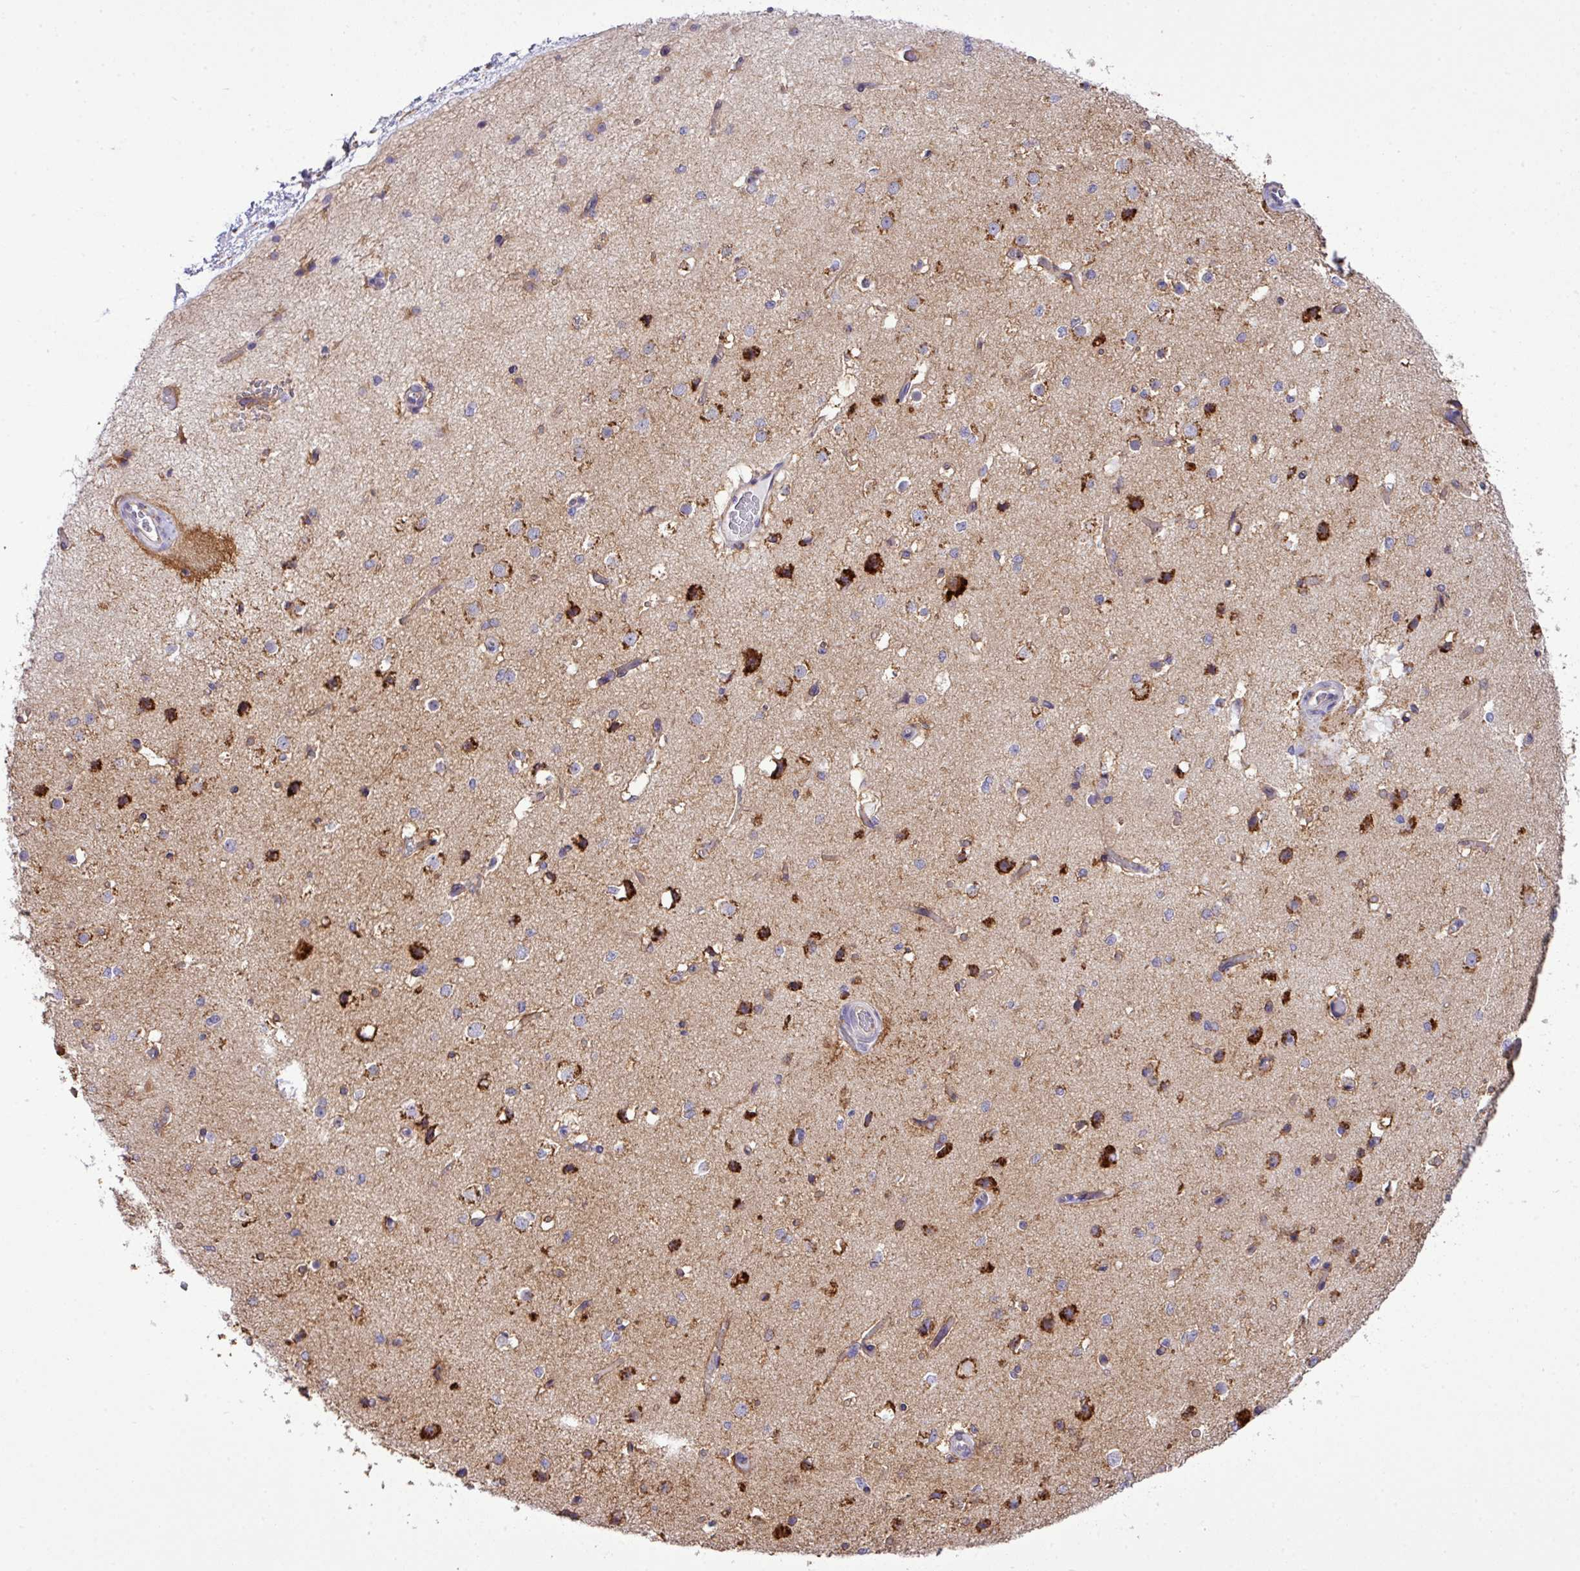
{"staining": {"intensity": "weak", "quantity": "<25%", "location": "cytoplasmic/membranous"}, "tissue": "cerebral cortex", "cell_type": "Endothelial cells", "image_type": "normal", "snomed": [{"axis": "morphology", "description": "Normal tissue, NOS"}, {"axis": "morphology", "description": "Inflammation, NOS"}, {"axis": "topography", "description": "Cerebral cortex"}], "caption": "Immunohistochemical staining of unremarkable human cerebral cortex shows no significant positivity in endothelial cells.", "gene": "CFAP97", "patient": {"sex": "male", "age": 6}}